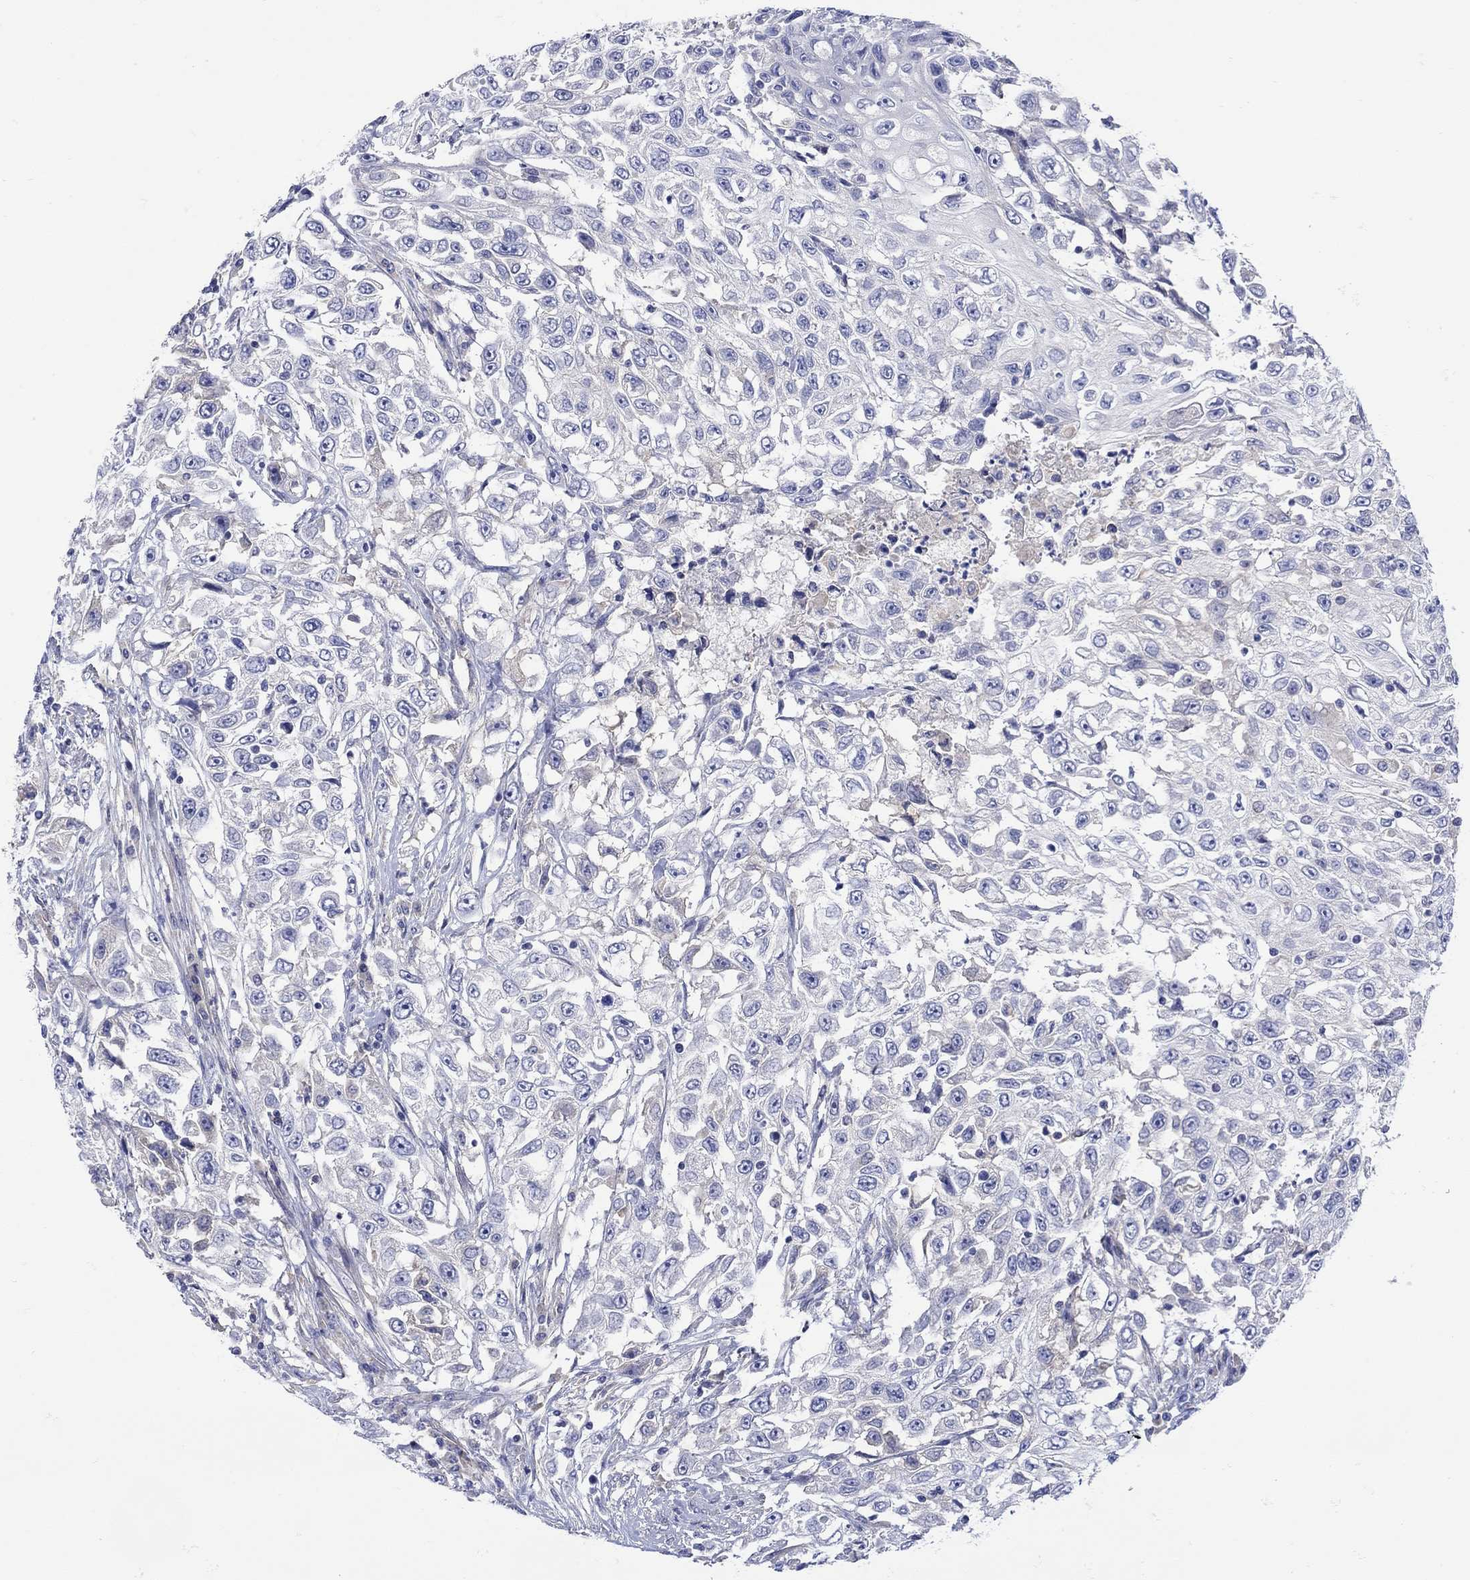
{"staining": {"intensity": "negative", "quantity": "none", "location": "none"}, "tissue": "urothelial cancer", "cell_type": "Tumor cells", "image_type": "cancer", "snomed": [{"axis": "morphology", "description": "Urothelial carcinoma, High grade"}, {"axis": "topography", "description": "Urinary bladder"}], "caption": "A histopathology image of human urothelial cancer is negative for staining in tumor cells.", "gene": "MSI1", "patient": {"sex": "female", "age": 56}}